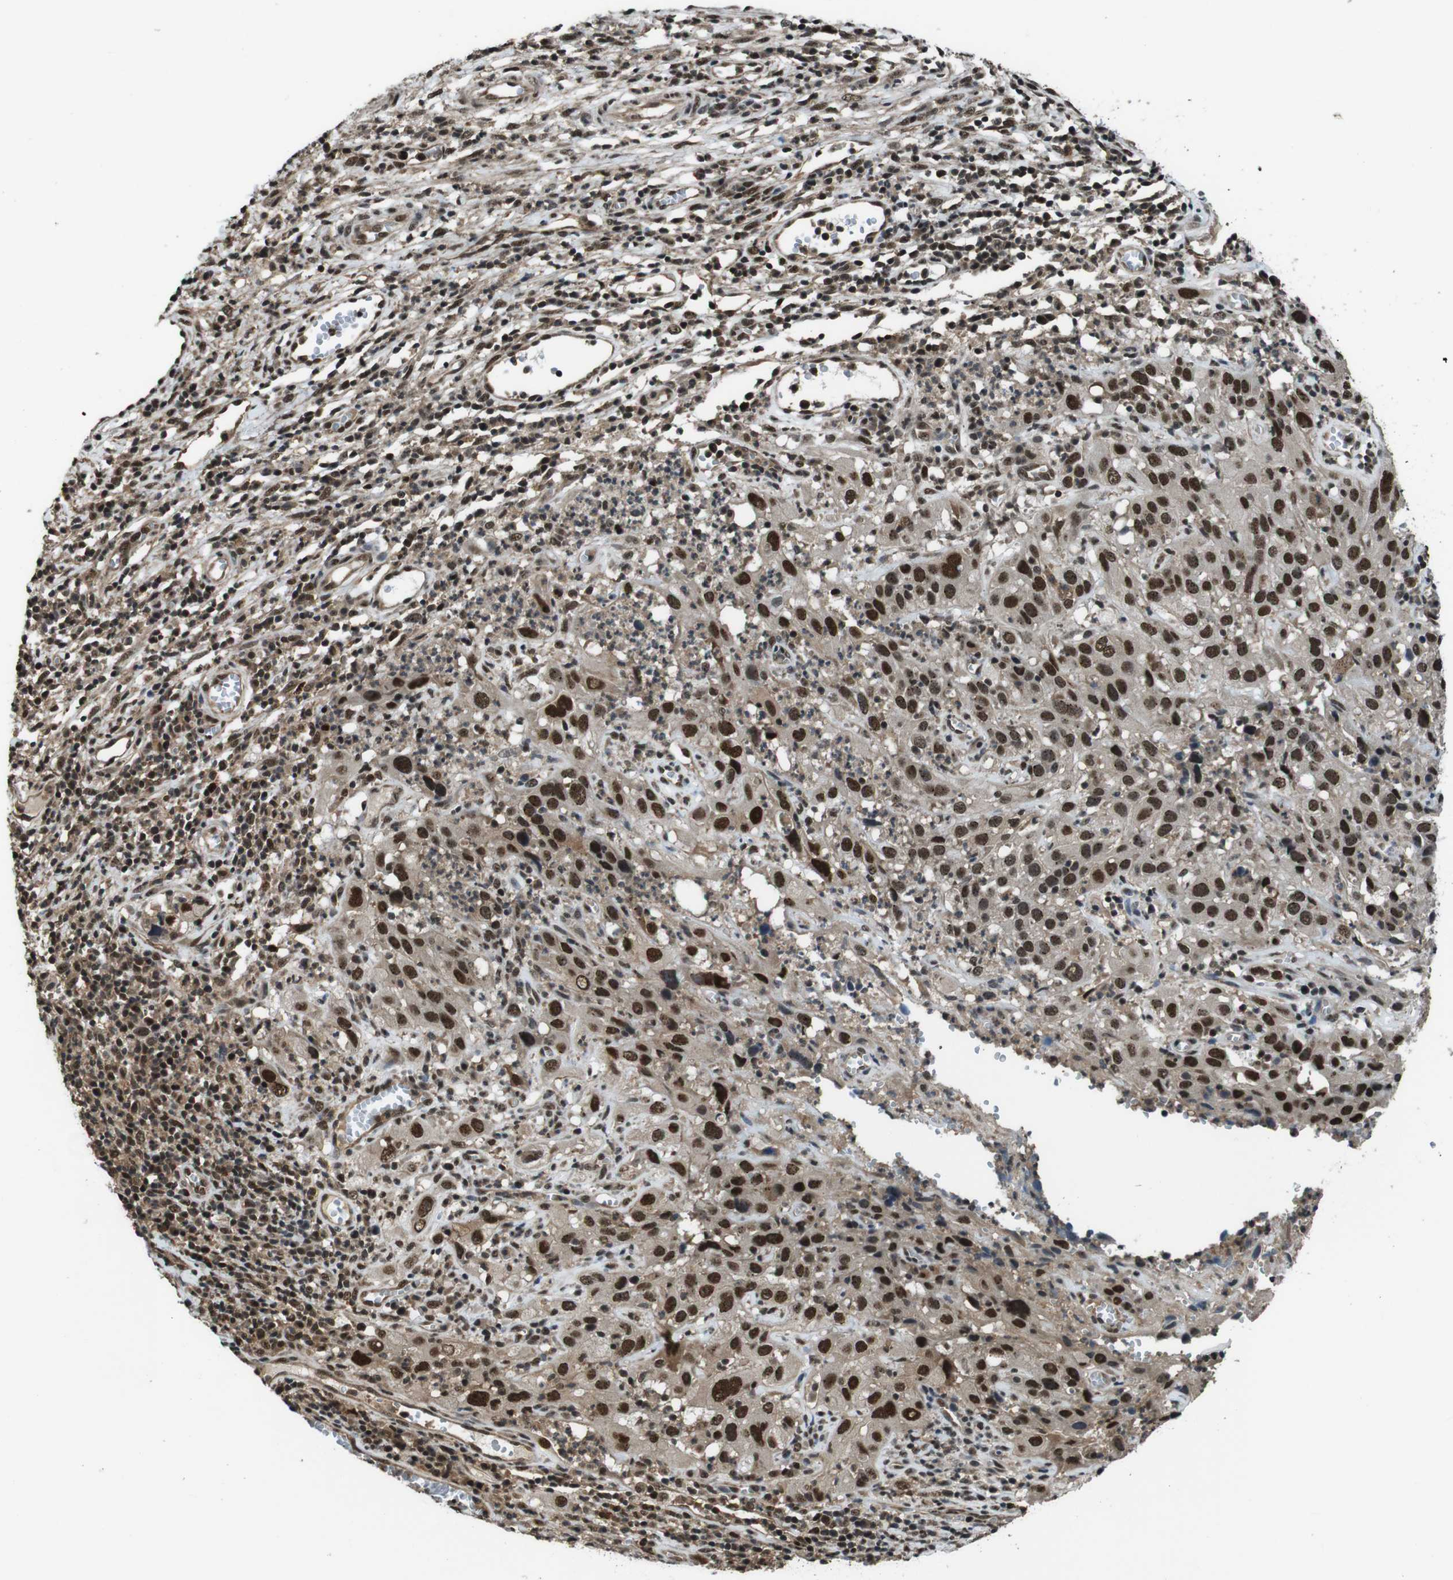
{"staining": {"intensity": "strong", "quantity": ">75%", "location": "nuclear"}, "tissue": "cervical cancer", "cell_type": "Tumor cells", "image_type": "cancer", "snomed": [{"axis": "morphology", "description": "Squamous cell carcinoma, NOS"}, {"axis": "topography", "description": "Cervix"}], "caption": "Cervical cancer tissue demonstrates strong nuclear expression in about >75% of tumor cells, visualized by immunohistochemistry. (DAB (3,3'-diaminobenzidine) IHC, brown staining for protein, blue staining for nuclei).", "gene": "NR4A2", "patient": {"sex": "female", "age": 32}}